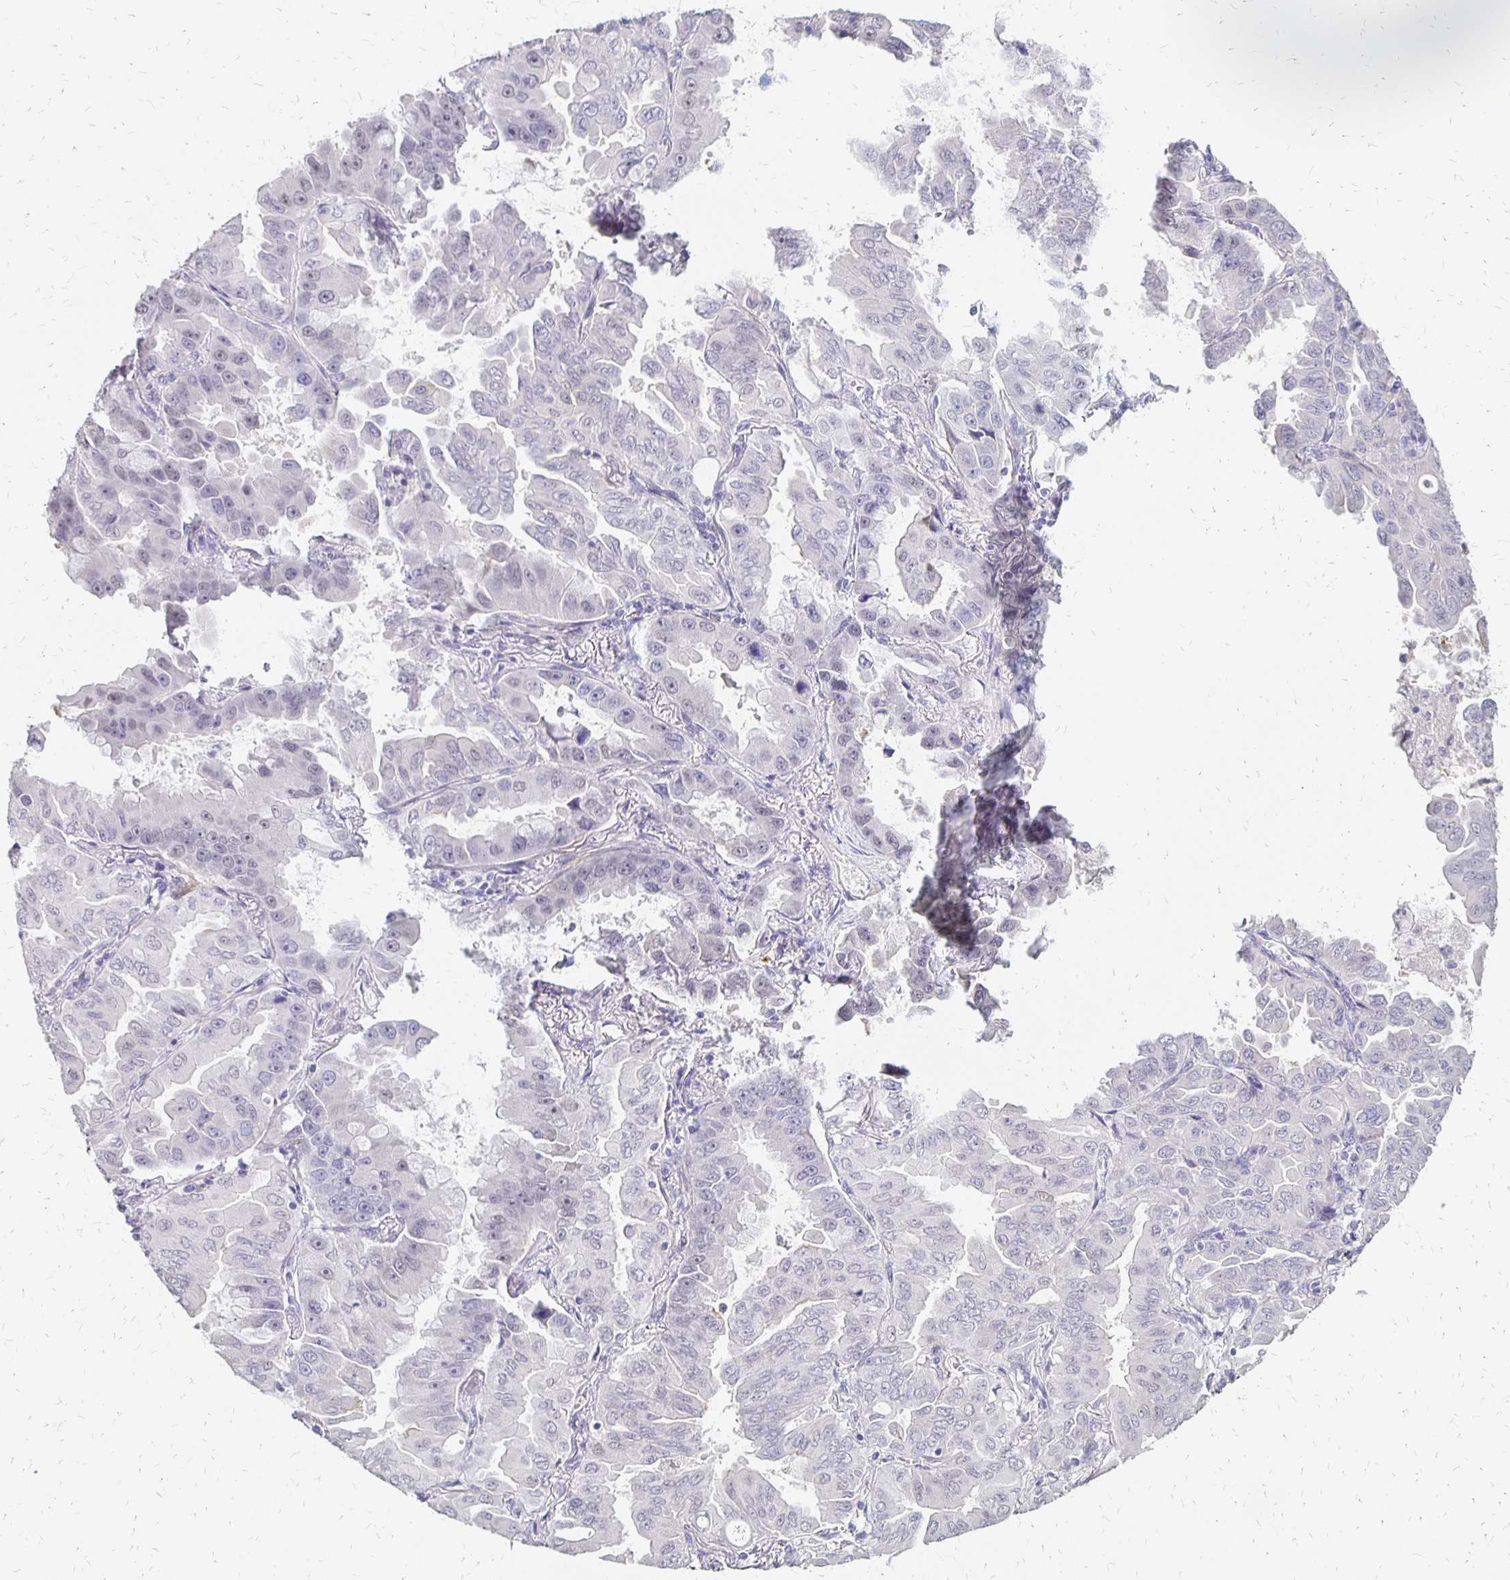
{"staining": {"intensity": "negative", "quantity": "none", "location": "none"}, "tissue": "lung cancer", "cell_type": "Tumor cells", "image_type": "cancer", "snomed": [{"axis": "morphology", "description": "Adenocarcinoma, NOS"}, {"axis": "topography", "description": "Lung"}], "caption": "Tumor cells are negative for protein expression in human lung cancer.", "gene": "ATOSB", "patient": {"sex": "male", "age": 64}}